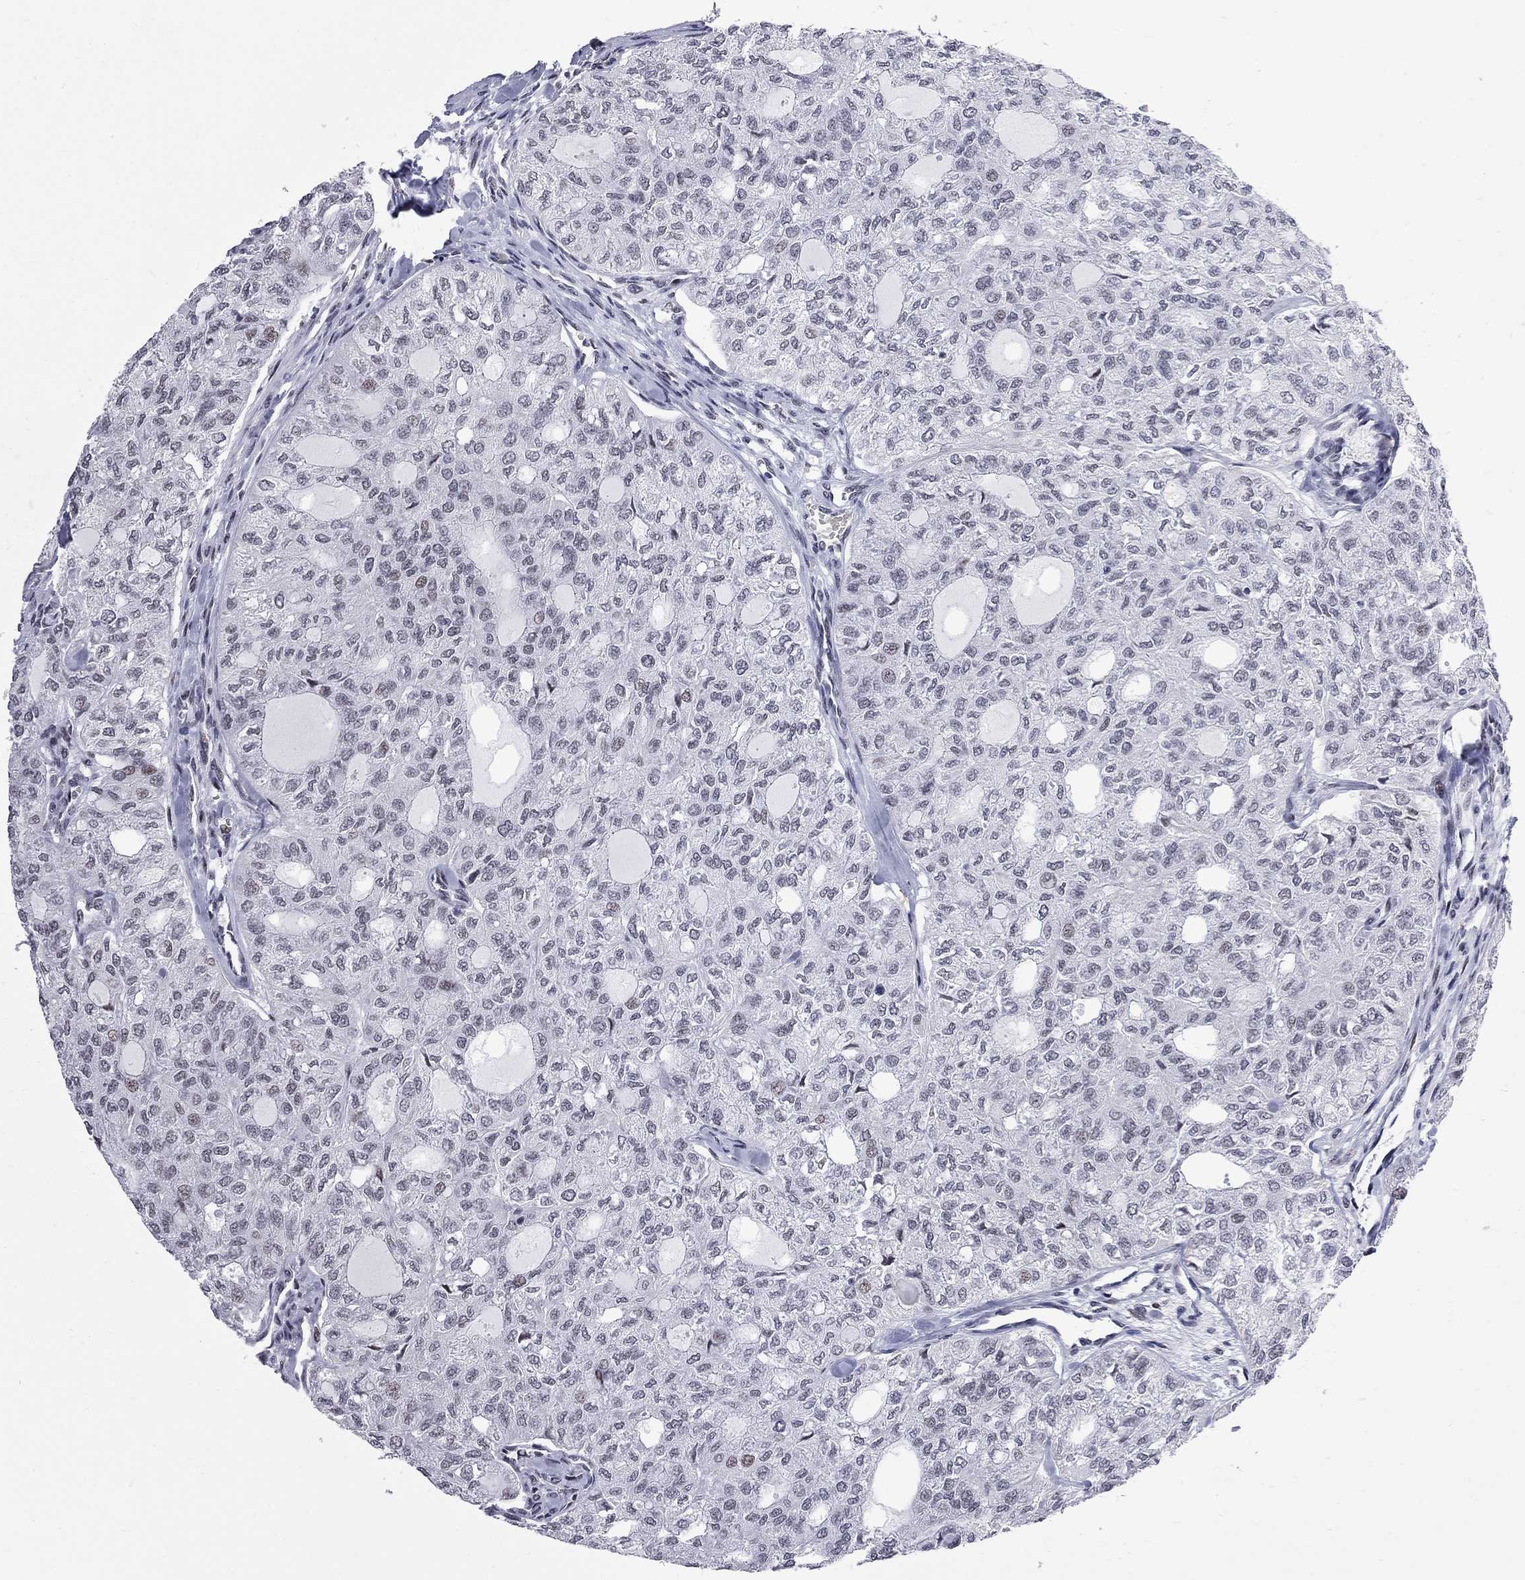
{"staining": {"intensity": "weak", "quantity": "<25%", "location": "nuclear"}, "tissue": "thyroid cancer", "cell_type": "Tumor cells", "image_type": "cancer", "snomed": [{"axis": "morphology", "description": "Follicular adenoma carcinoma, NOS"}, {"axis": "topography", "description": "Thyroid gland"}], "caption": "DAB immunohistochemical staining of thyroid follicular adenoma carcinoma displays no significant positivity in tumor cells.", "gene": "ZBTB47", "patient": {"sex": "male", "age": 75}}